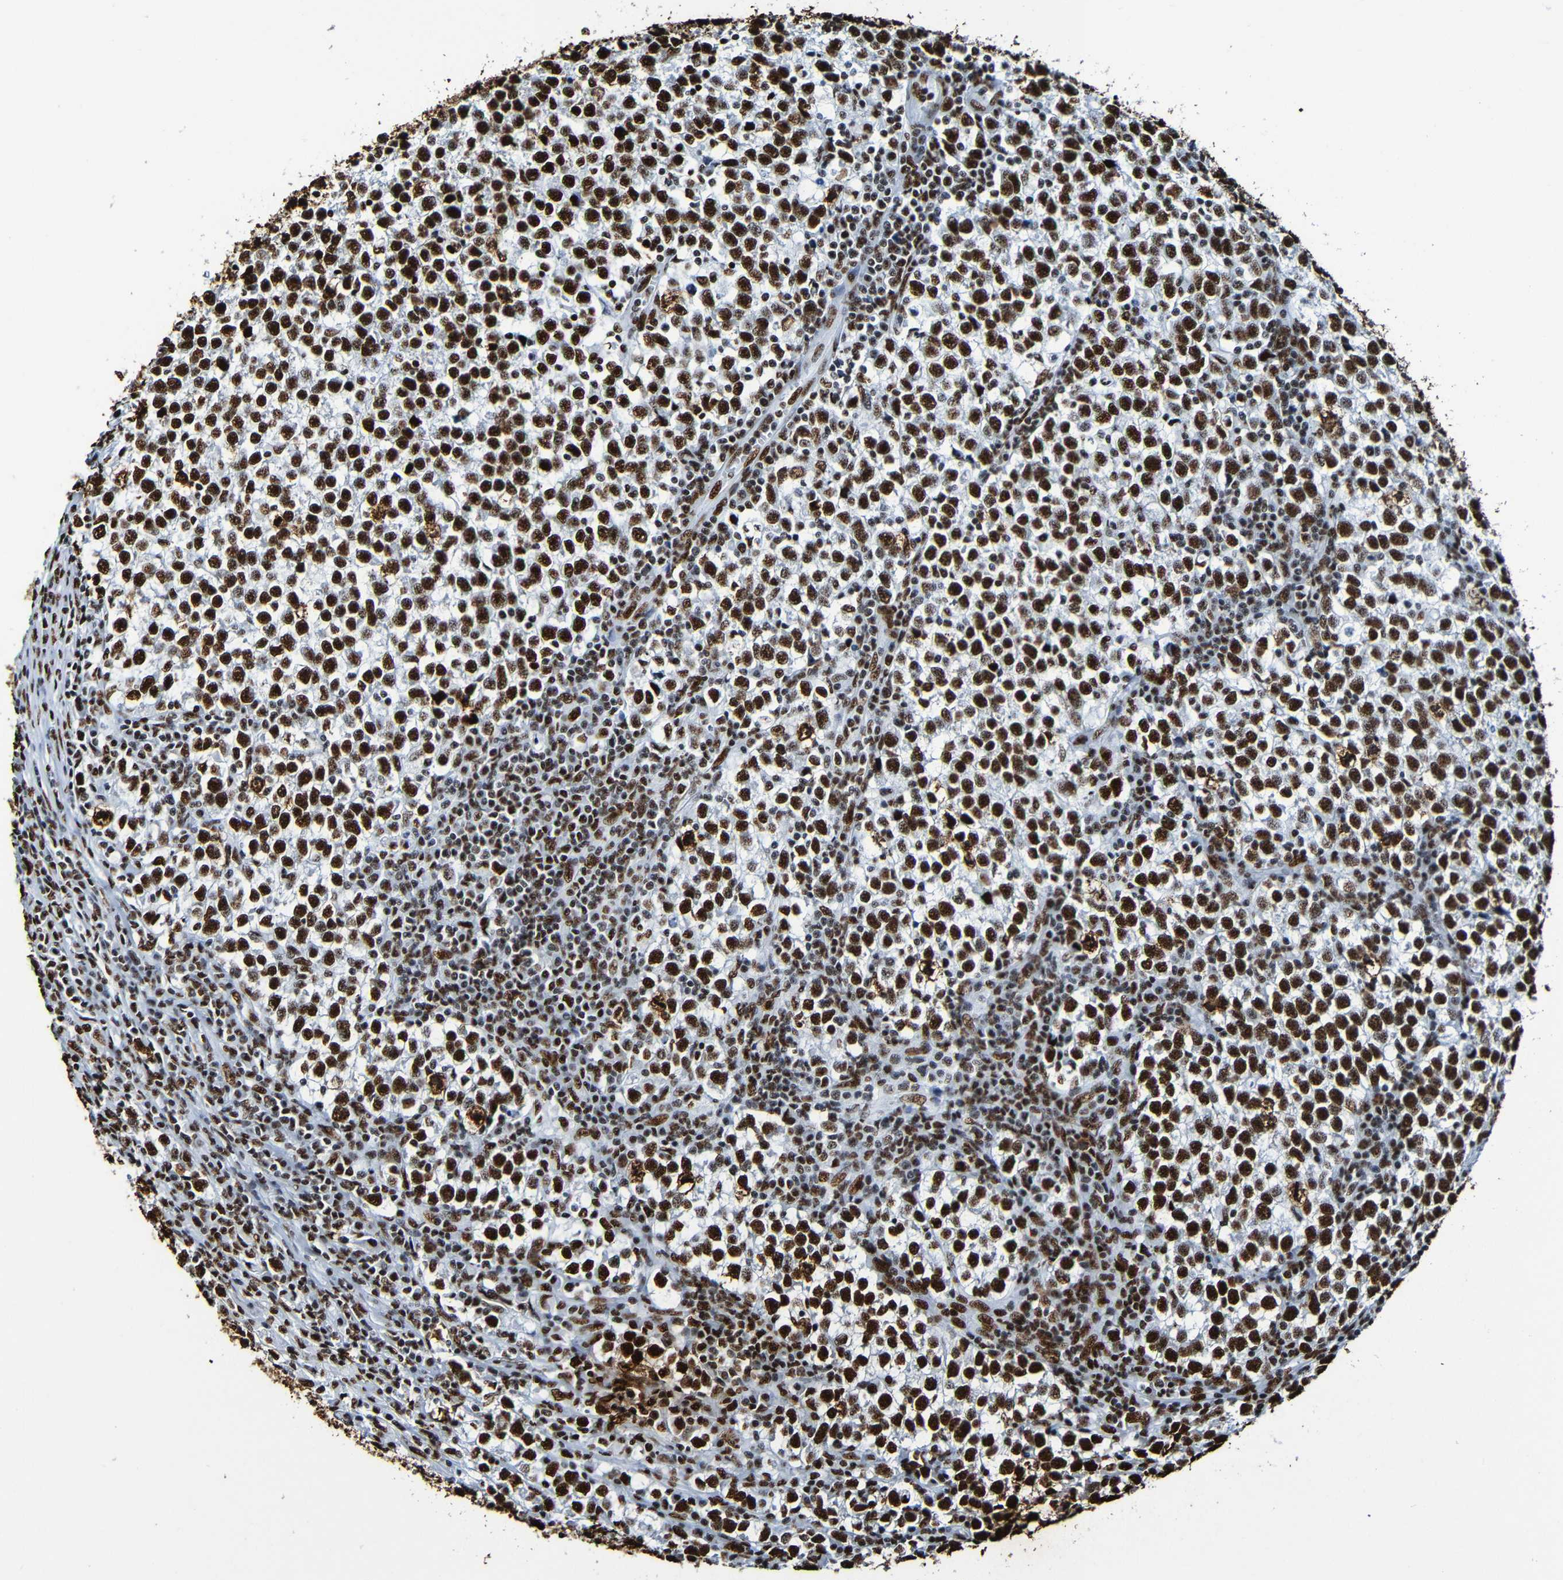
{"staining": {"intensity": "strong", "quantity": ">75%", "location": "nuclear"}, "tissue": "testis cancer", "cell_type": "Tumor cells", "image_type": "cancer", "snomed": [{"axis": "morphology", "description": "Normal tissue, NOS"}, {"axis": "morphology", "description": "Seminoma, NOS"}, {"axis": "topography", "description": "Testis"}], "caption": "IHC of human testis seminoma exhibits high levels of strong nuclear positivity in approximately >75% of tumor cells.", "gene": "SRSF3", "patient": {"sex": "male", "age": 43}}